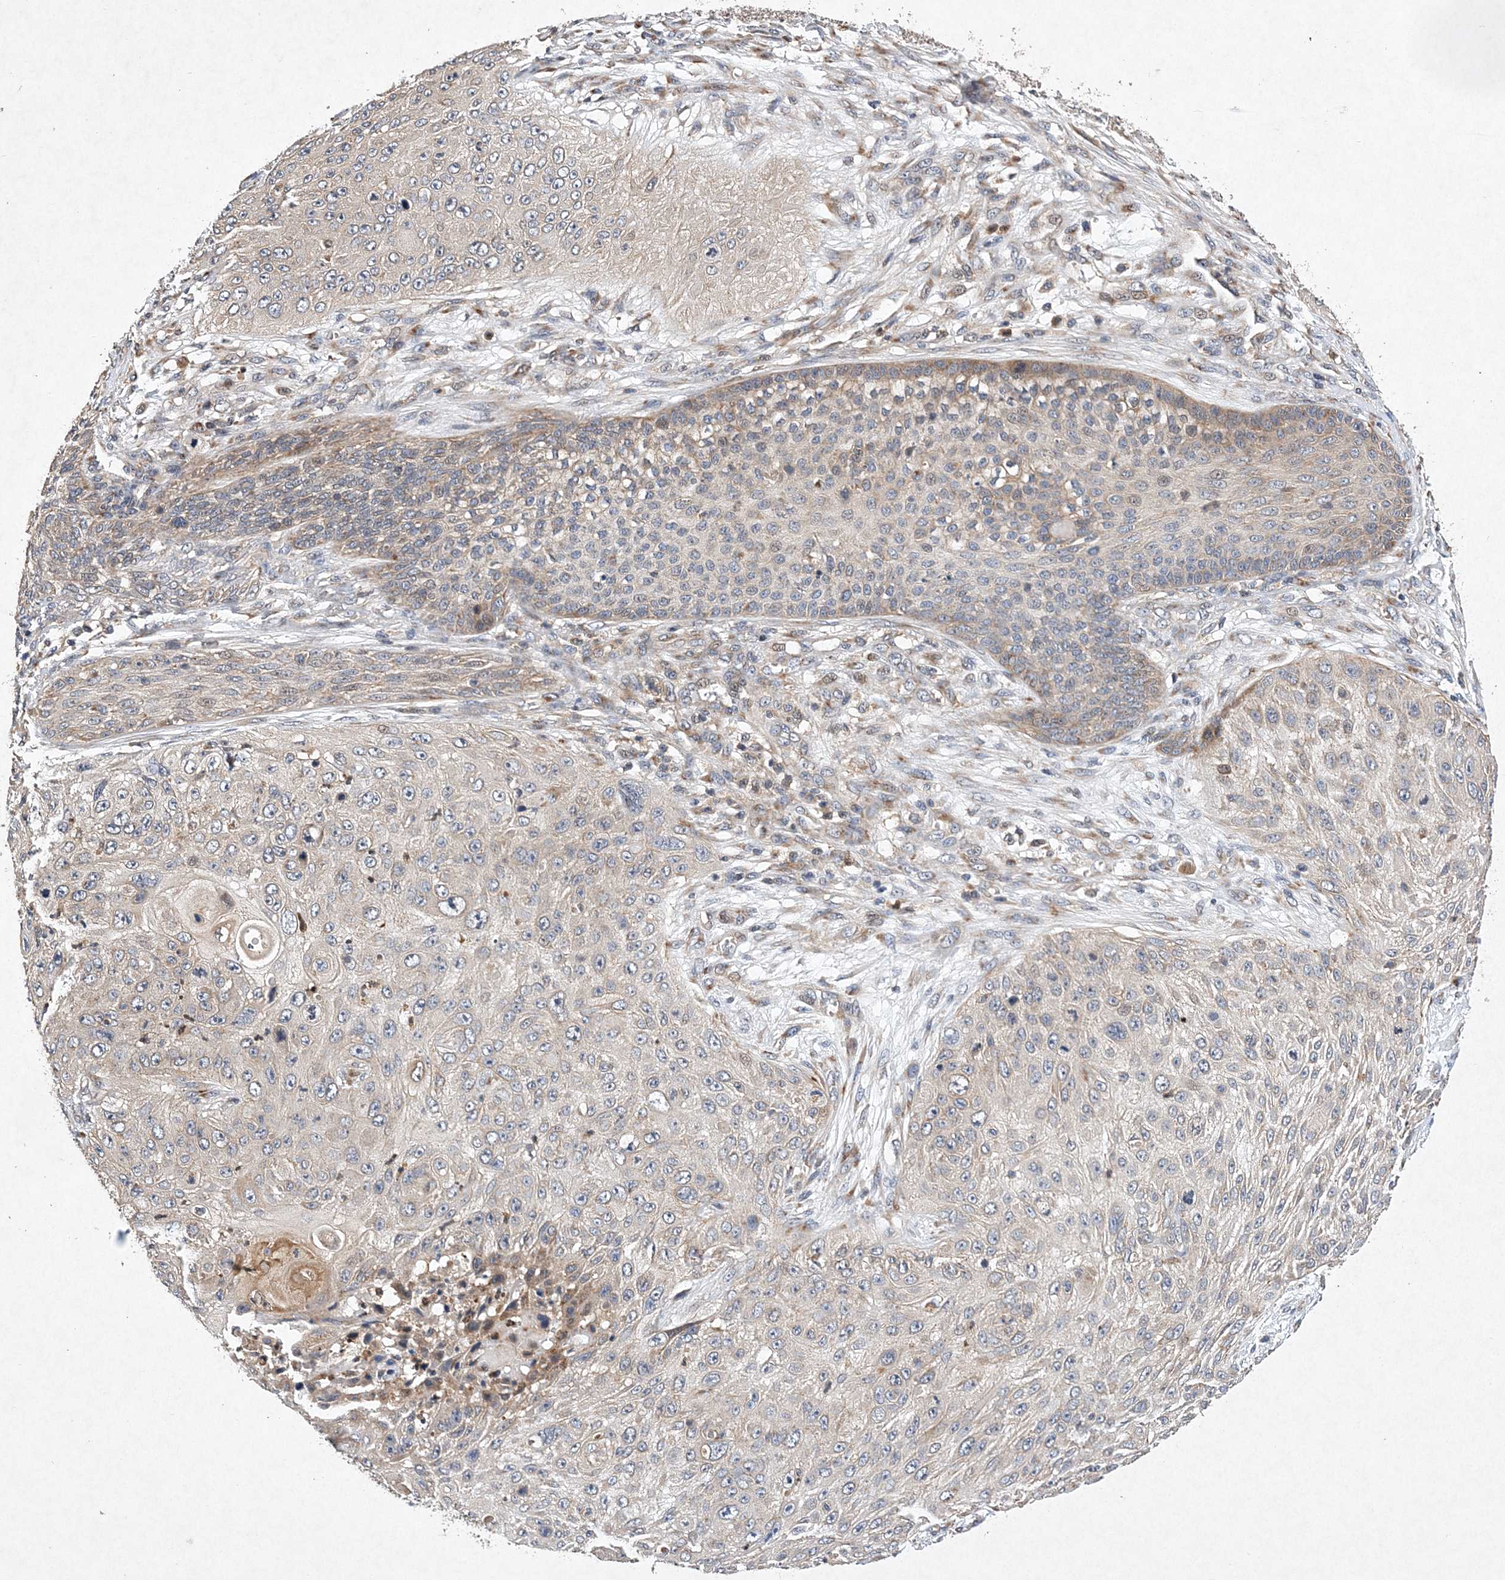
{"staining": {"intensity": "negative", "quantity": "none", "location": "none"}, "tissue": "skin cancer", "cell_type": "Tumor cells", "image_type": "cancer", "snomed": [{"axis": "morphology", "description": "Squamous cell carcinoma, NOS"}, {"axis": "topography", "description": "Skin"}], "caption": "IHC histopathology image of human skin squamous cell carcinoma stained for a protein (brown), which demonstrates no staining in tumor cells.", "gene": "PROSER1", "patient": {"sex": "female", "age": 80}}